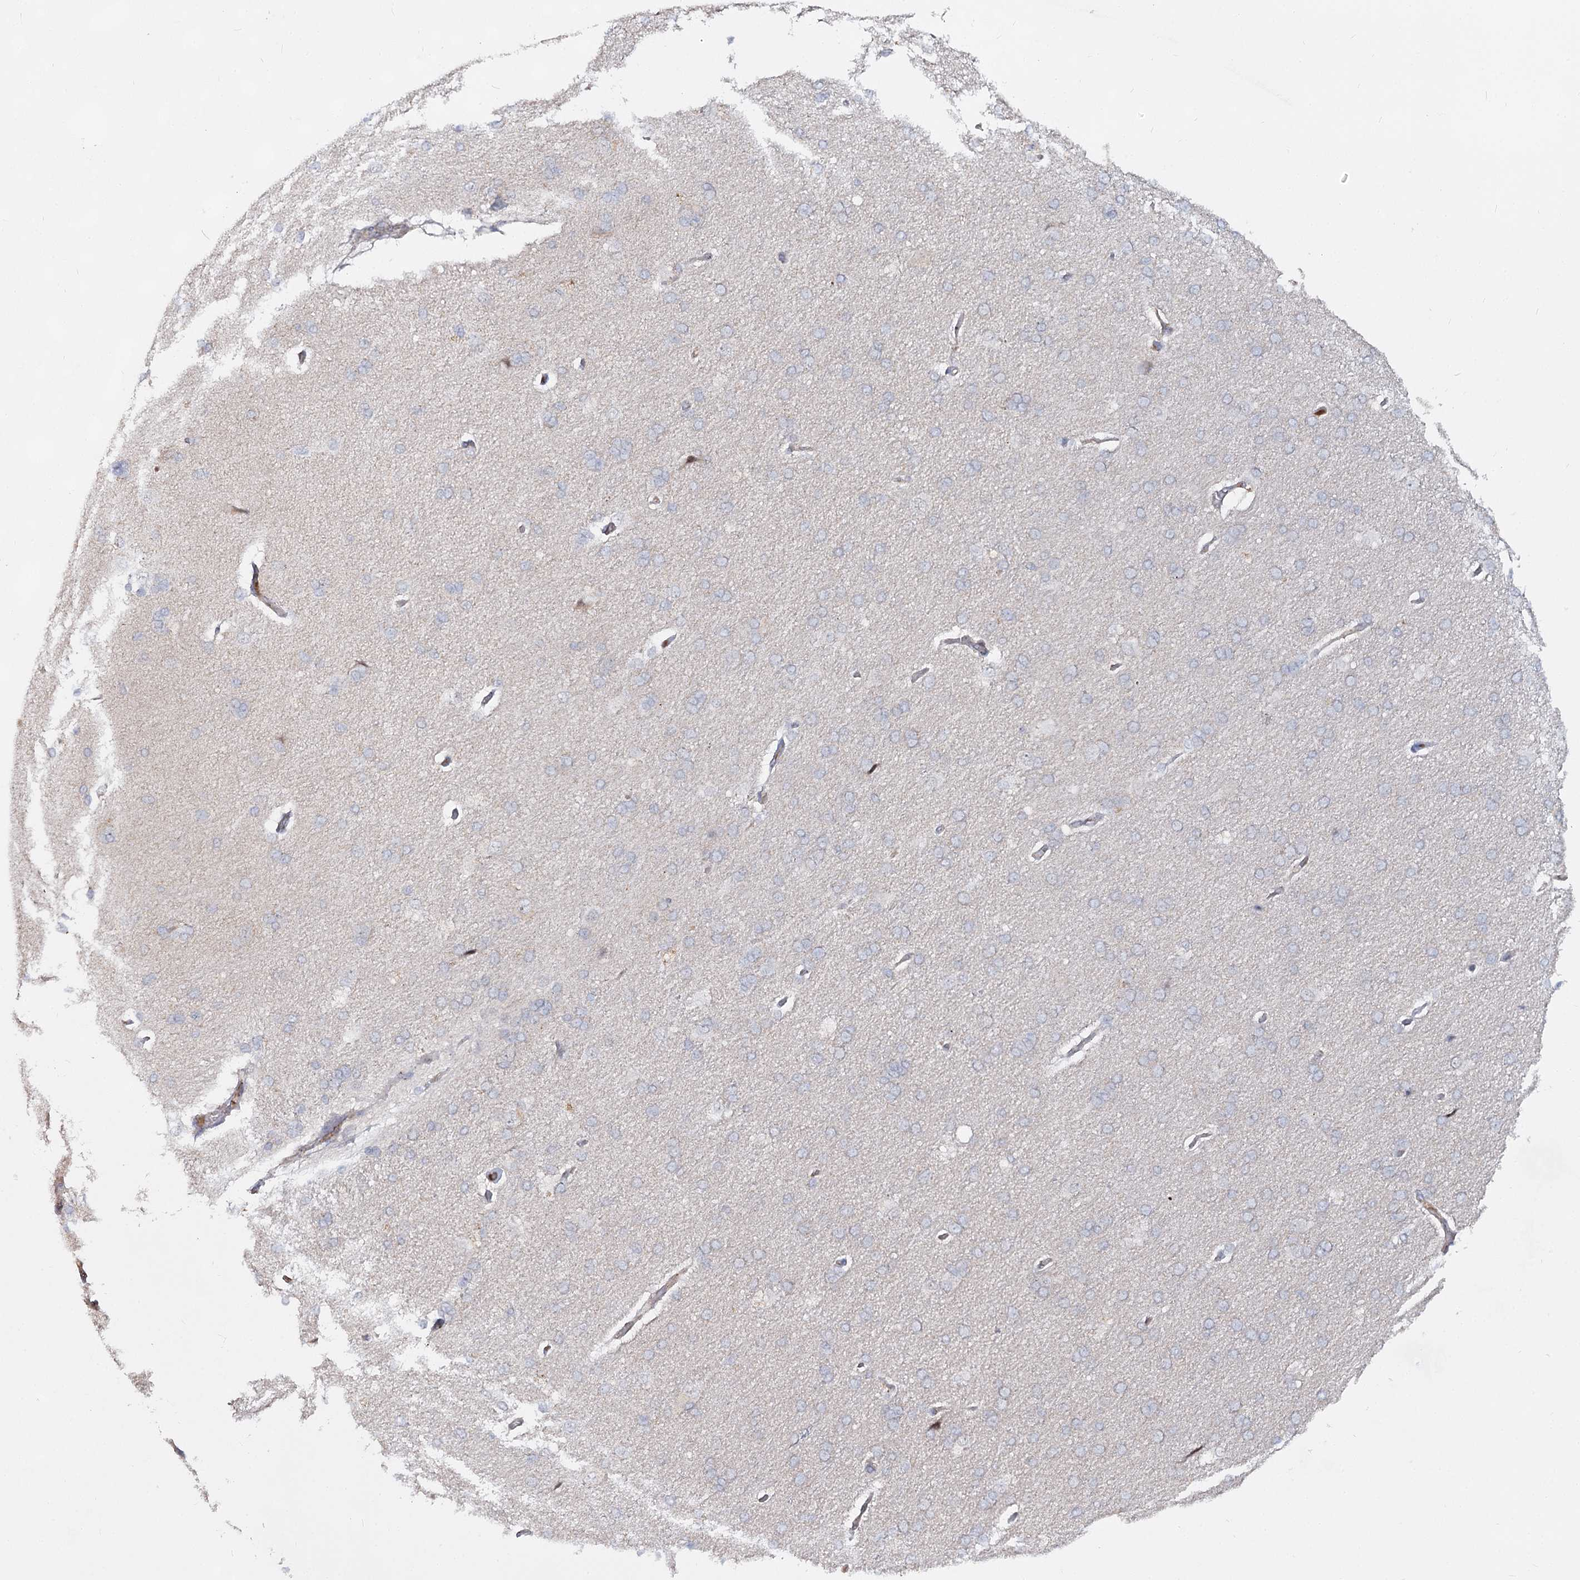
{"staining": {"intensity": "moderate", "quantity": "<25%", "location": "cytoplasmic/membranous"}, "tissue": "cerebral cortex", "cell_type": "Endothelial cells", "image_type": "normal", "snomed": [{"axis": "morphology", "description": "Normal tissue, NOS"}, {"axis": "topography", "description": "Cerebral cortex"}], "caption": "Immunohistochemical staining of benign human cerebral cortex displays moderate cytoplasmic/membranous protein expression in about <25% of endothelial cells. The staining was performed using DAB, with brown indicating positive protein expression. Nuclei are stained blue with hematoxylin.", "gene": "ATL2", "patient": {"sex": "male", "age": 62}}